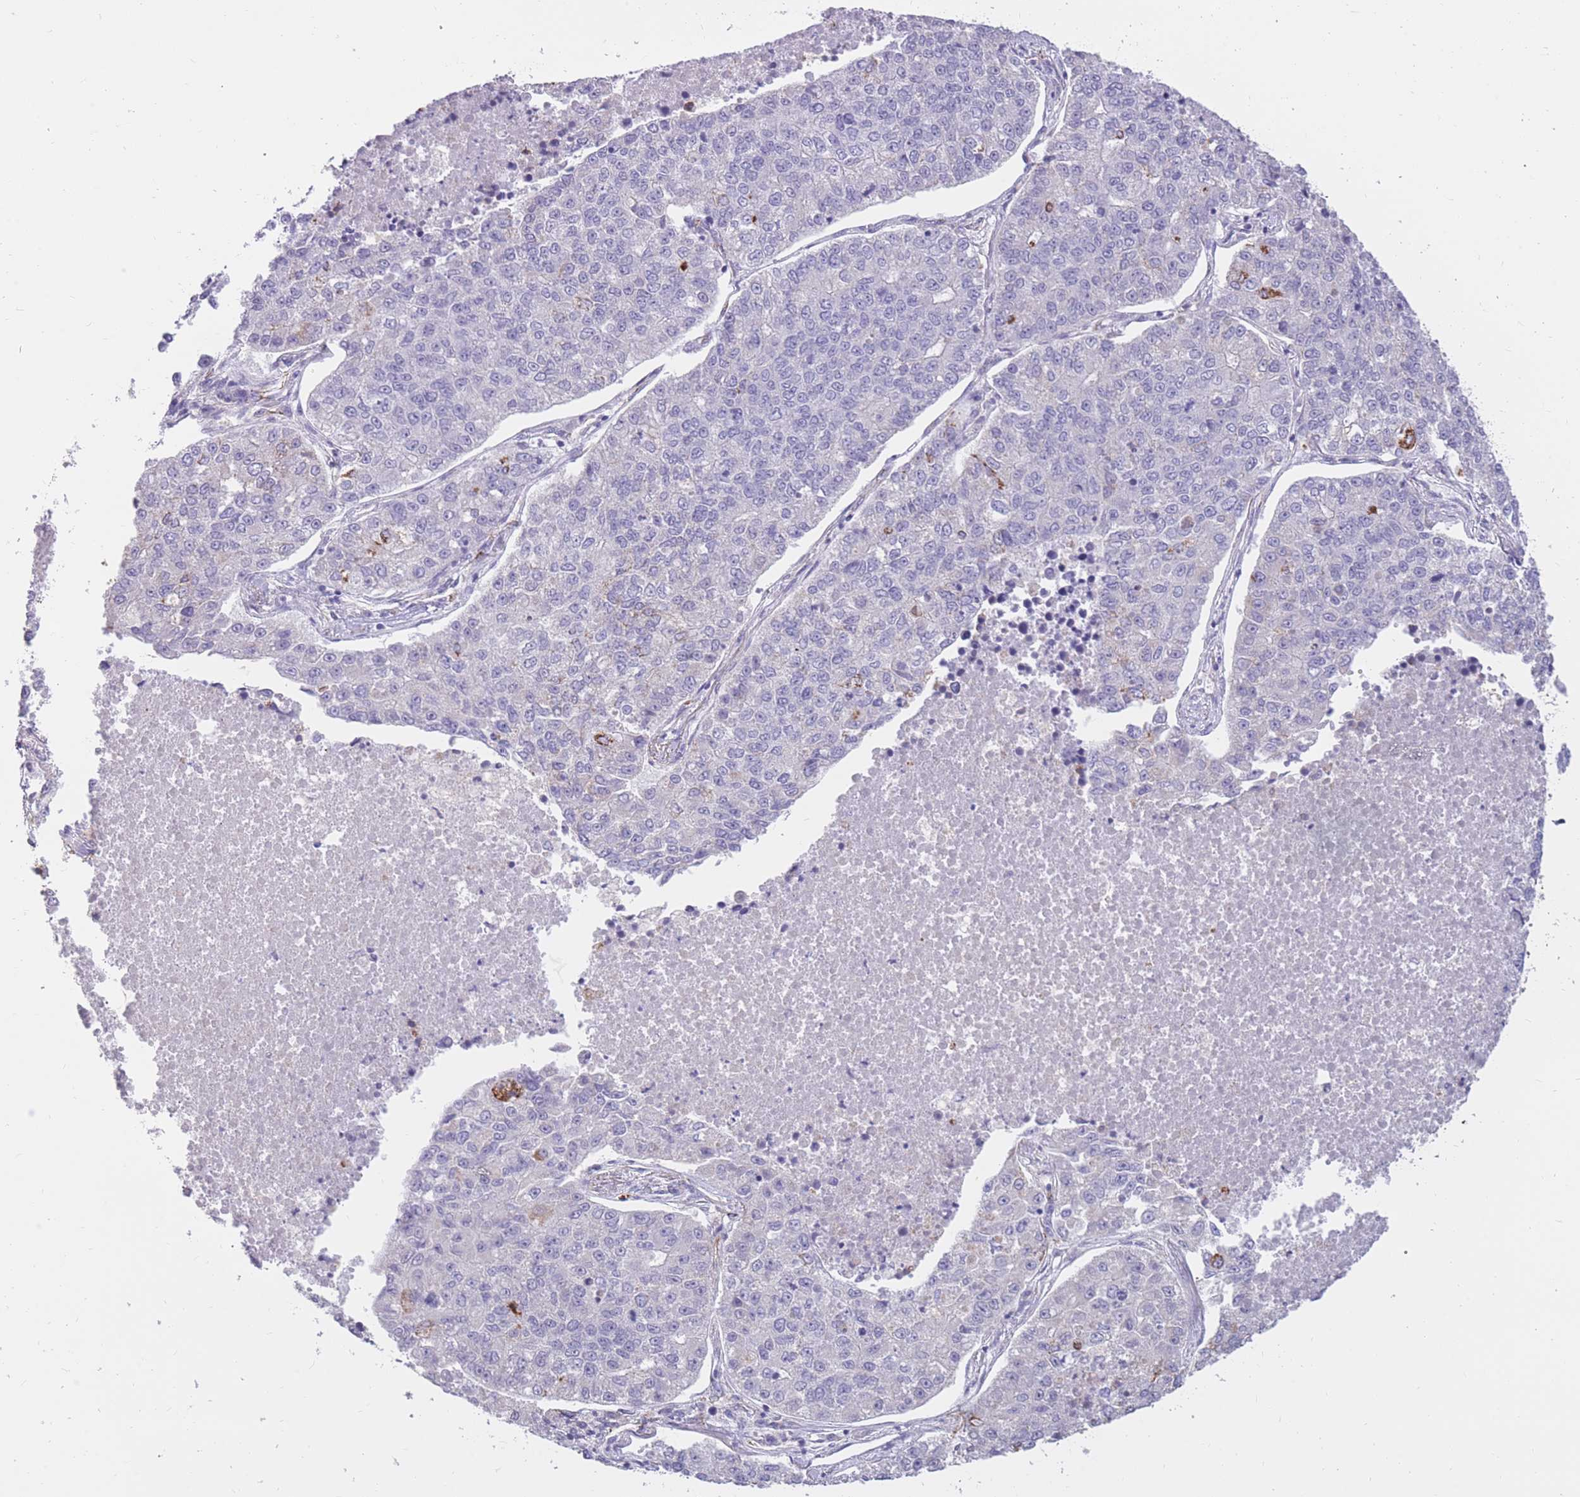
{"staining": {"intensity": "negative", "quantity": "none", "location": "none"}, "tissue": "lung cancer", "cell_type": "Tumor cells", "image_type": "cancer", "snomed": [{"axis": "morphology", "description": "Adenocarcinoma, NOS"}, {"axis": "topography", "description": "Lung"}], "caption": "Tumor cells show no significant protein positivity in lung adenocarcinoma. Brightfield microscopy of immunohistochemistry (IHC) stained with DAB (brown) and hematoxylin (blue), captured at high magnification.", "gene": "RNF170", "patient": {"sex": "male", "age": 49}}